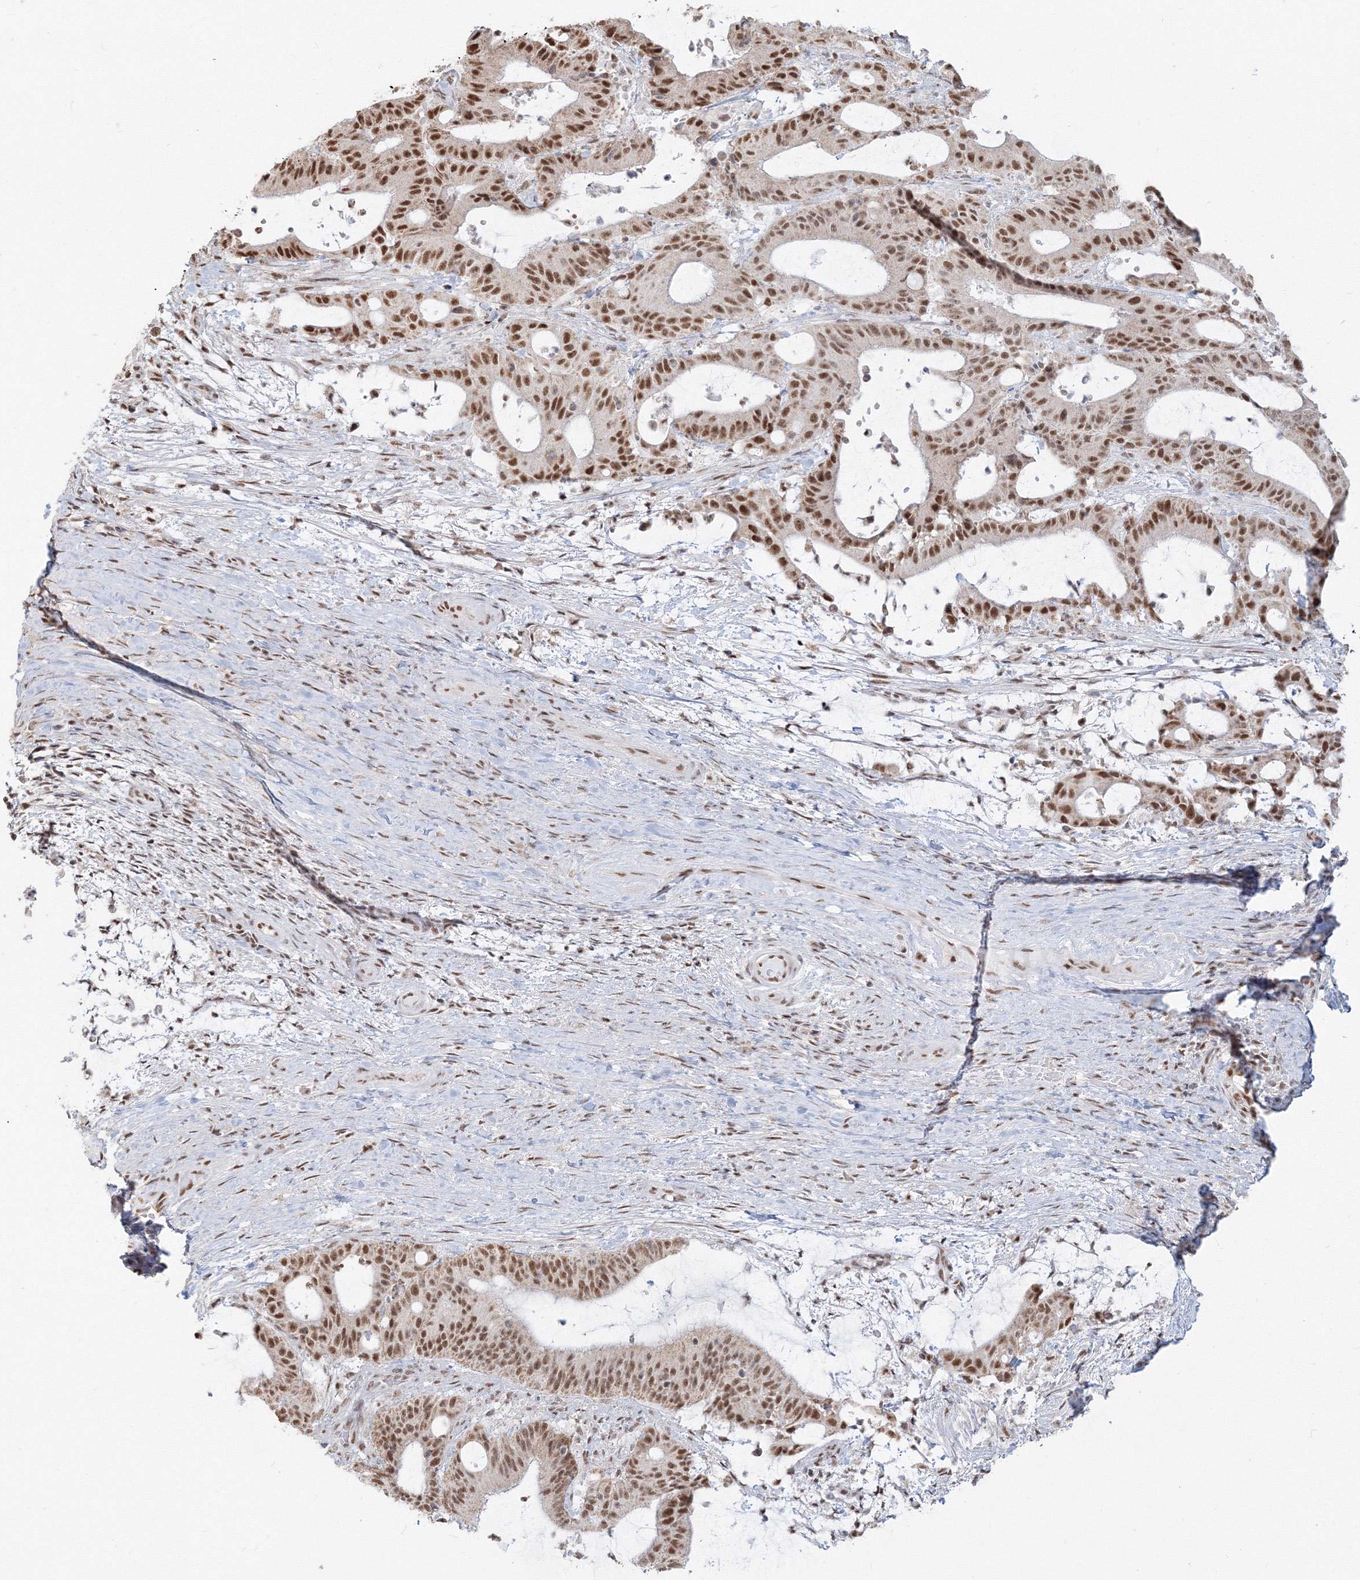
{"staining": {"intensity": "moderate", "quantity": ">75%", "location": "nuclear"}, "tissue": "liver cancer", "cell_type": "Tumor cells", "image_type": "cancer", "snomed": [{"axis": "morphology", "description": "Normal tissue, NOS"}, {"axis": "morphology", "description": "Cholangiocarcinoma"}, {"axis": "topography", "description": "Liver"}, {"axis": "topography", "description": "Peripheral nerve tissue"}], "caption": "Liver cholangiocarcinoma was stained to show a protein in brown. There is medium levels of moderate nuclear positivity in approximately >75% of tumor cells.", "gene": "PPP4R2", "patient": {"sex": "female", "age": 73}}